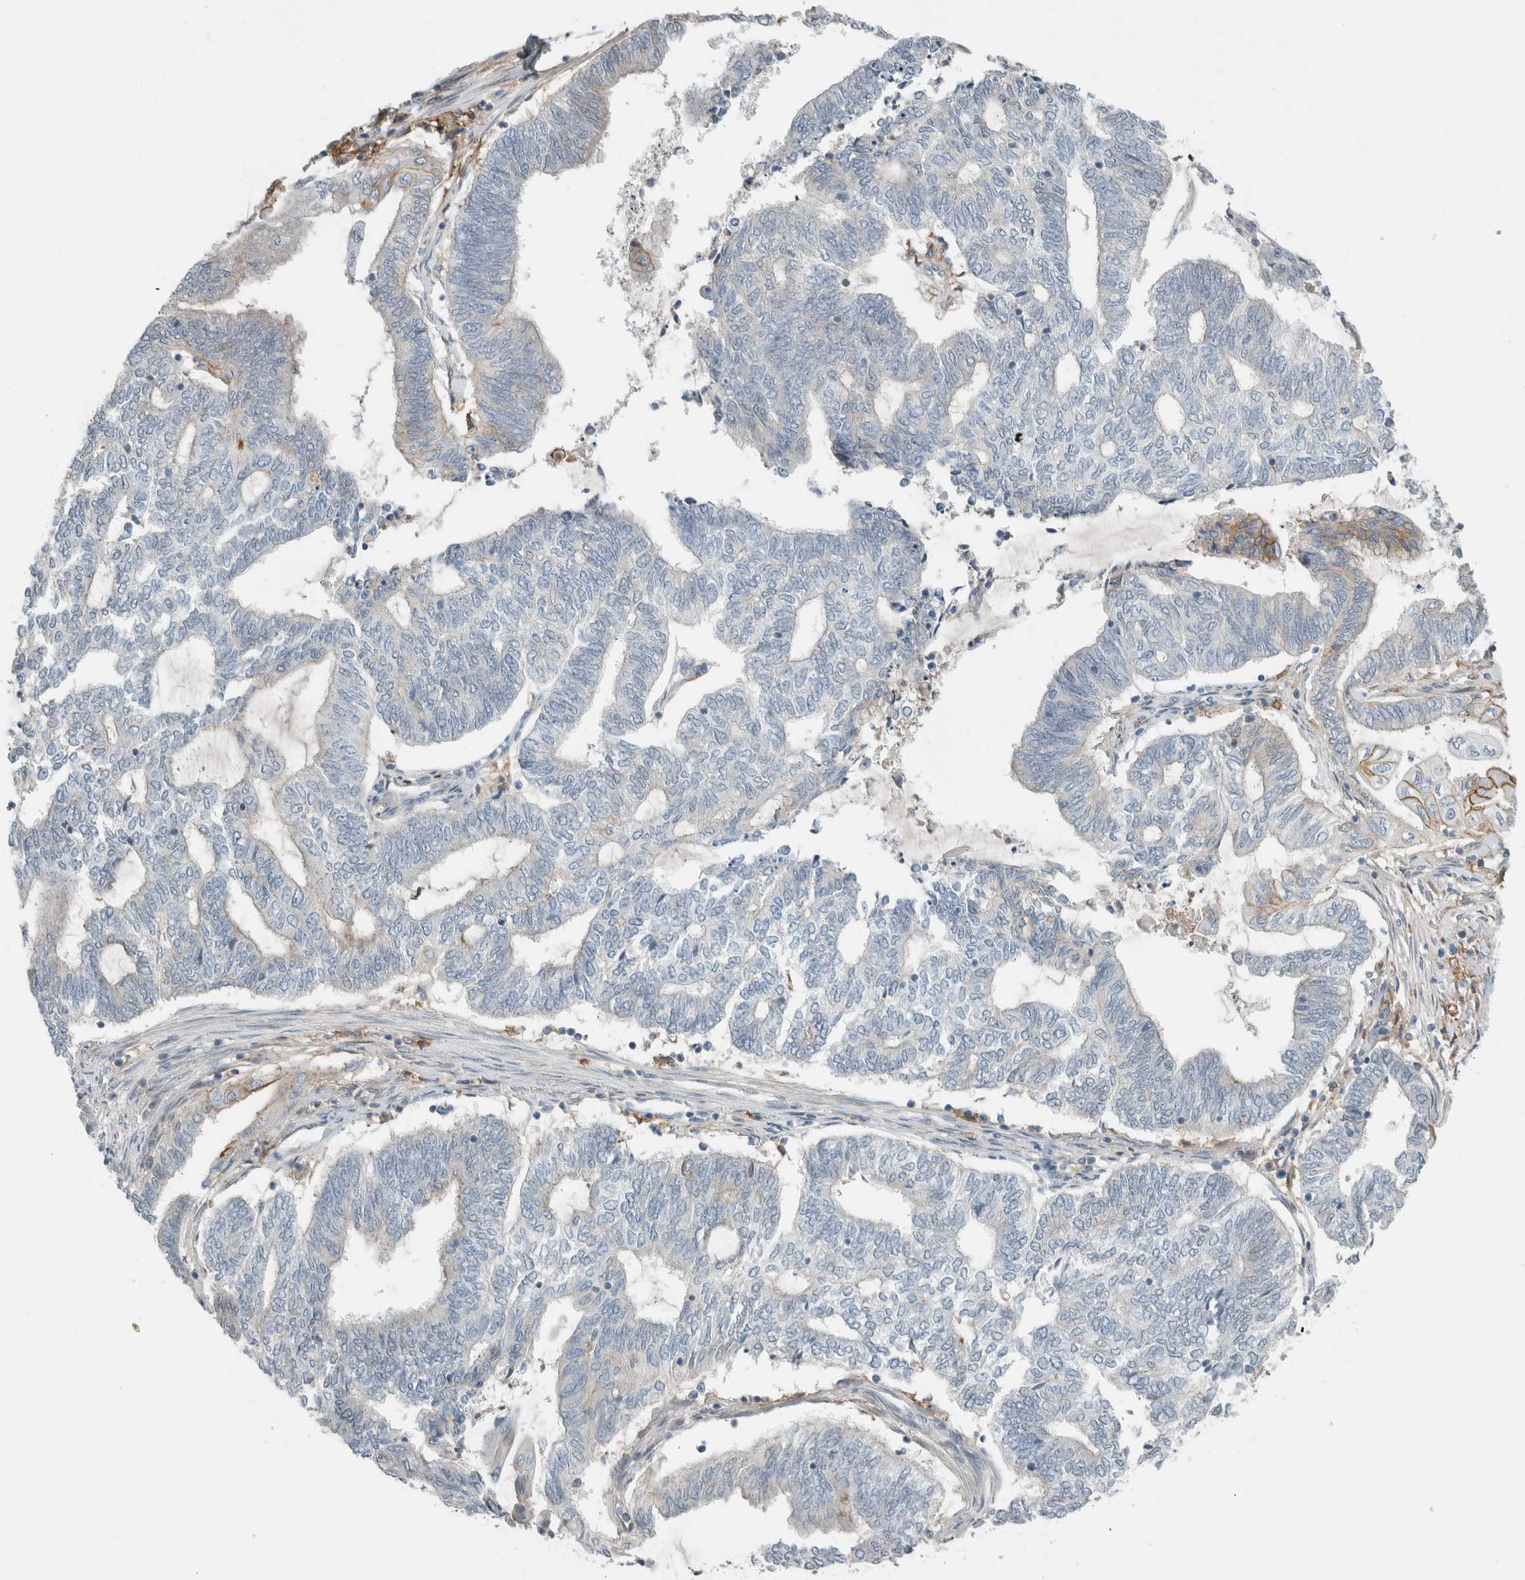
{"staining": {"intensity": "negative", "quantity": "none", "location": "none"}, "tissue": "endometrial cancer", "cell_type": "Tumor cells", "image_type": "cancer", "snomed": [{"axis": "morphology", "description": "Adenocarcinoma, NOS"}, {"axis": "topography", "description": "Uterus"}, {"axis": "topography", "description": "Endometrium"}], "caption": "IHC of endometrial adenocarcinoma shows no staining in tumor cells.", "gene": "ERCC6L2", "patient": {"sex": "female", "age": 70}}